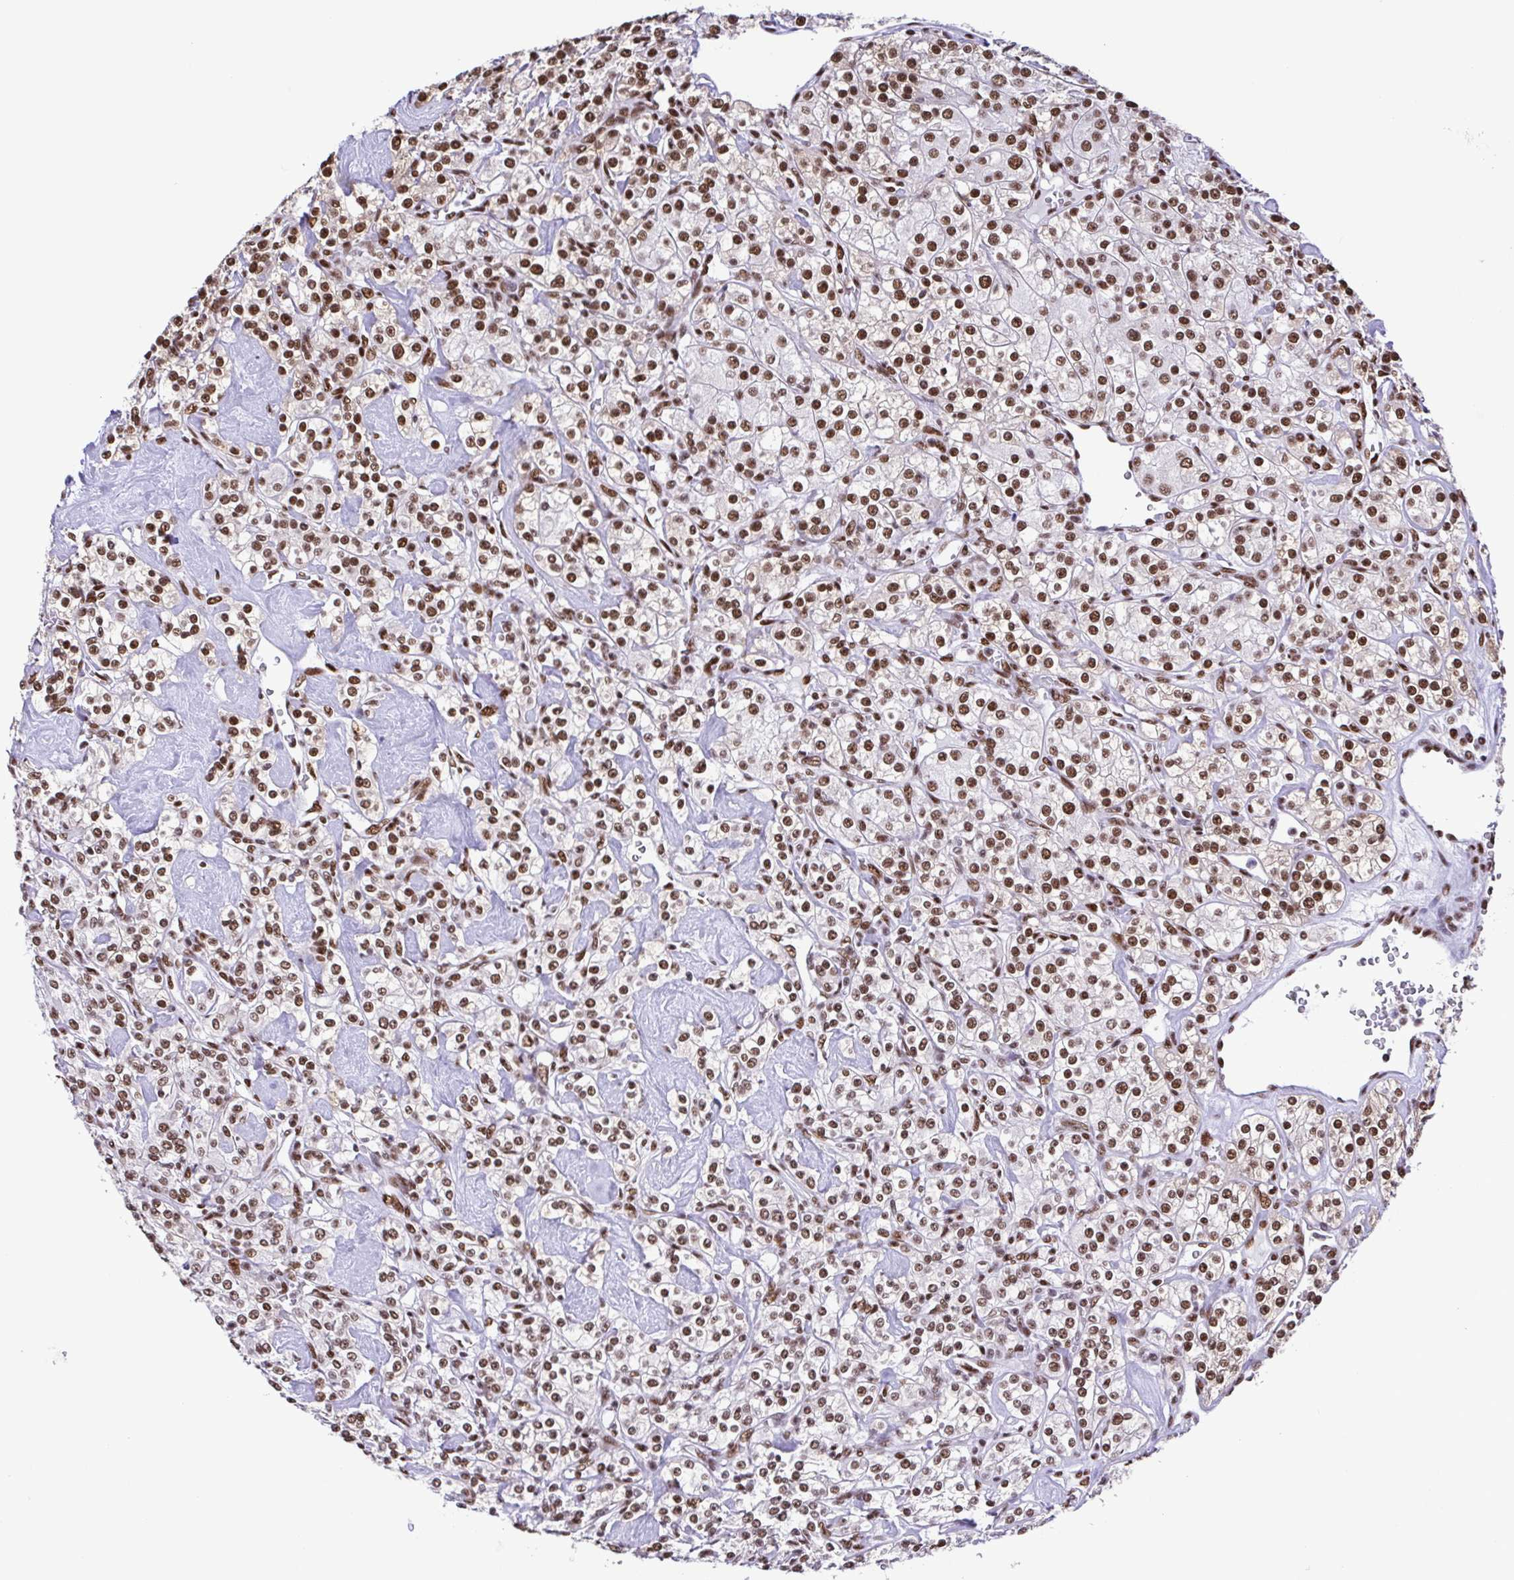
{"staining": {"intensity": "moderate", "quantity": ">75%", "location": "nuclear"}, "tissue": "renal cancer", "cell_type": "Tumor cells", "image_type": "cancer", "snomed": [{"axis": "morphology", "description": "Adenocarcinoma, NOS"}, {"axis": "topography", "description": "Kidney"}], "caption": "Human renal cancer (adenocarcinoma) stained for a protein (brown) shows moderate nuclear positive staining in approximately >75% of tumor cells.", "gene": "TRIM28", "patient": {"sex": "male", "age": 77}}